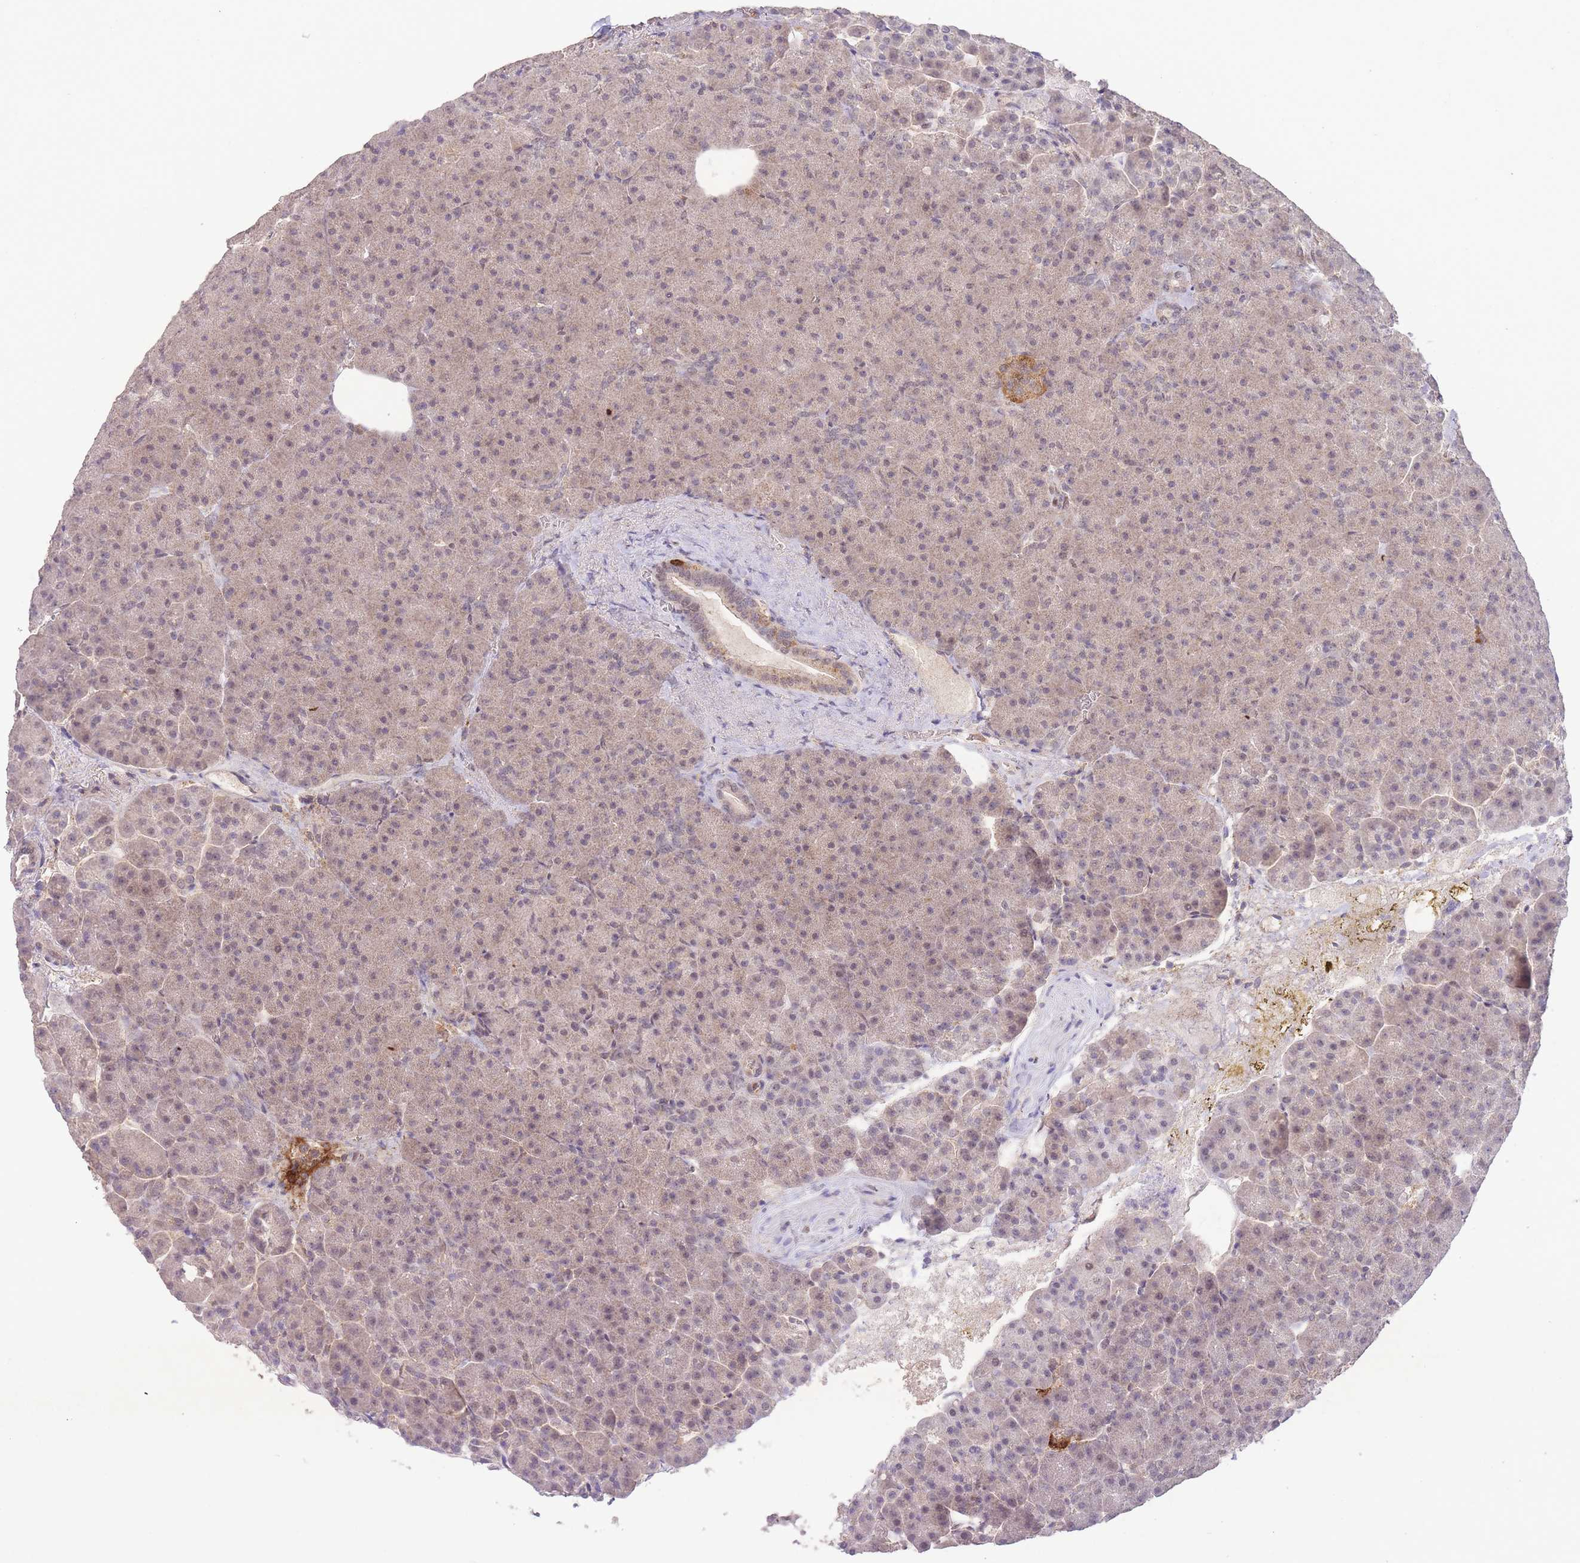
{"staining": {"intensity": "weak", "quantity": "<25%", "location": "cytoplasmic/membranous"}, "tissue": "pancreas", "cell_type": "Exocrine glandular cells", "image_type": "normal", "snomed": [{"axis": "morphology", "description": "Normal tissue, NOS"}, {"axis": "topography", "description": "Pancreas"}], "caption": "A histopathology image of pancreas stained for a protein reveals no brown staining in exocrine glandular cells.", "gene": "RNF144B", "patient": {"sex": "female", "age": 74}}